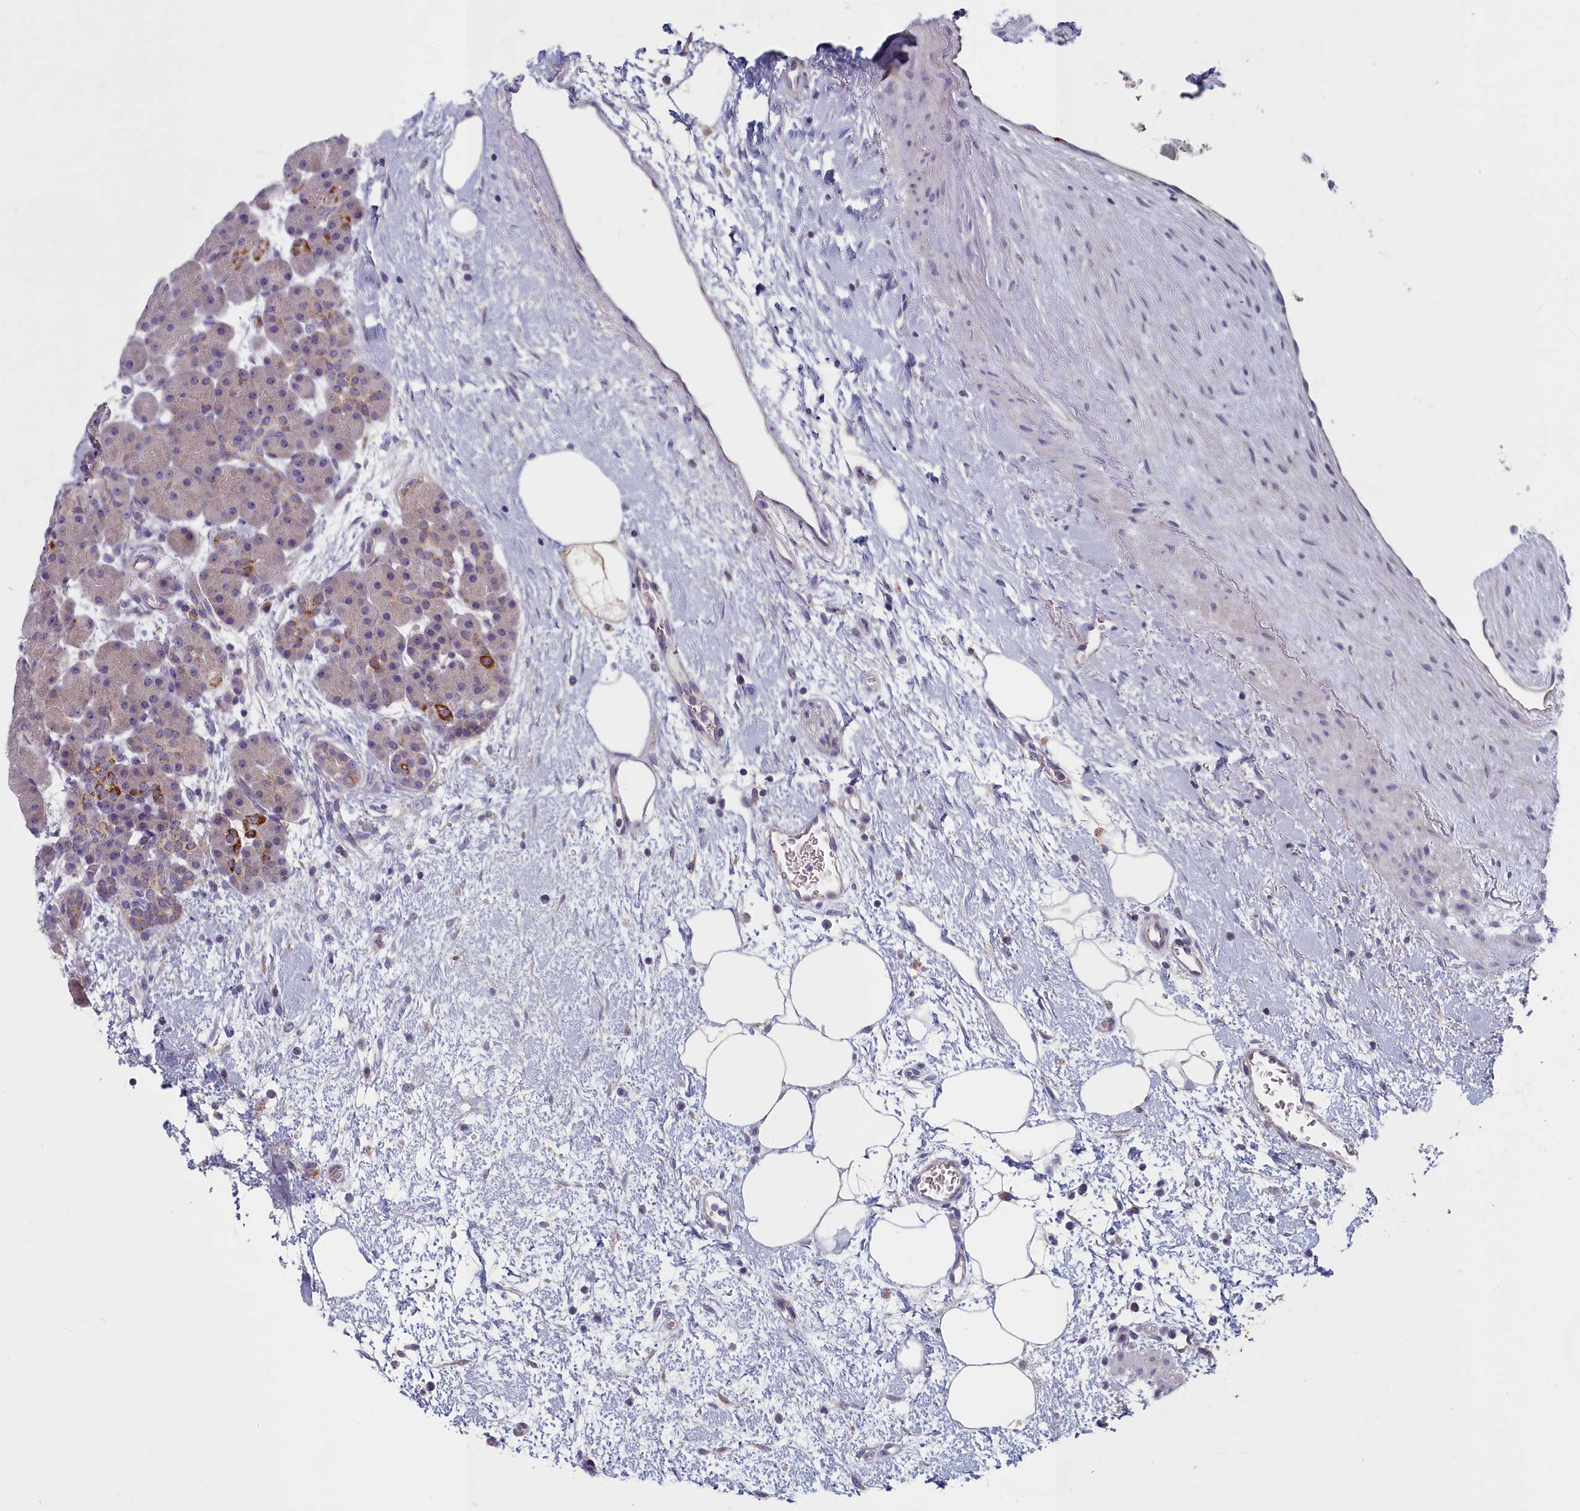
{"staining": {"intensity": "strong", "quantity": "<25%", "location": "cytoplasmic/membranous"}, "tissue": "pancreas", "cell_type": "Exocrine glandular cells", "image_type": "normal", "snomed": [{"axis": "morphology", "description": "Normal tissue, NOS"}, {"axis": "topography", "description": "Pancreas"}], "caption": "Exocrine glandular cells show medium levels of strong cytoplasmic/membranous positivity in approximately <25% of cells in normal human pancreas. The protein of interest is stained brown, and the nuclei are stained in blue (DAB IHC with brightfield microscopy, high magnification).", "gene": "INSYN2A", "patient": {"sex": "male", "age": 66}}